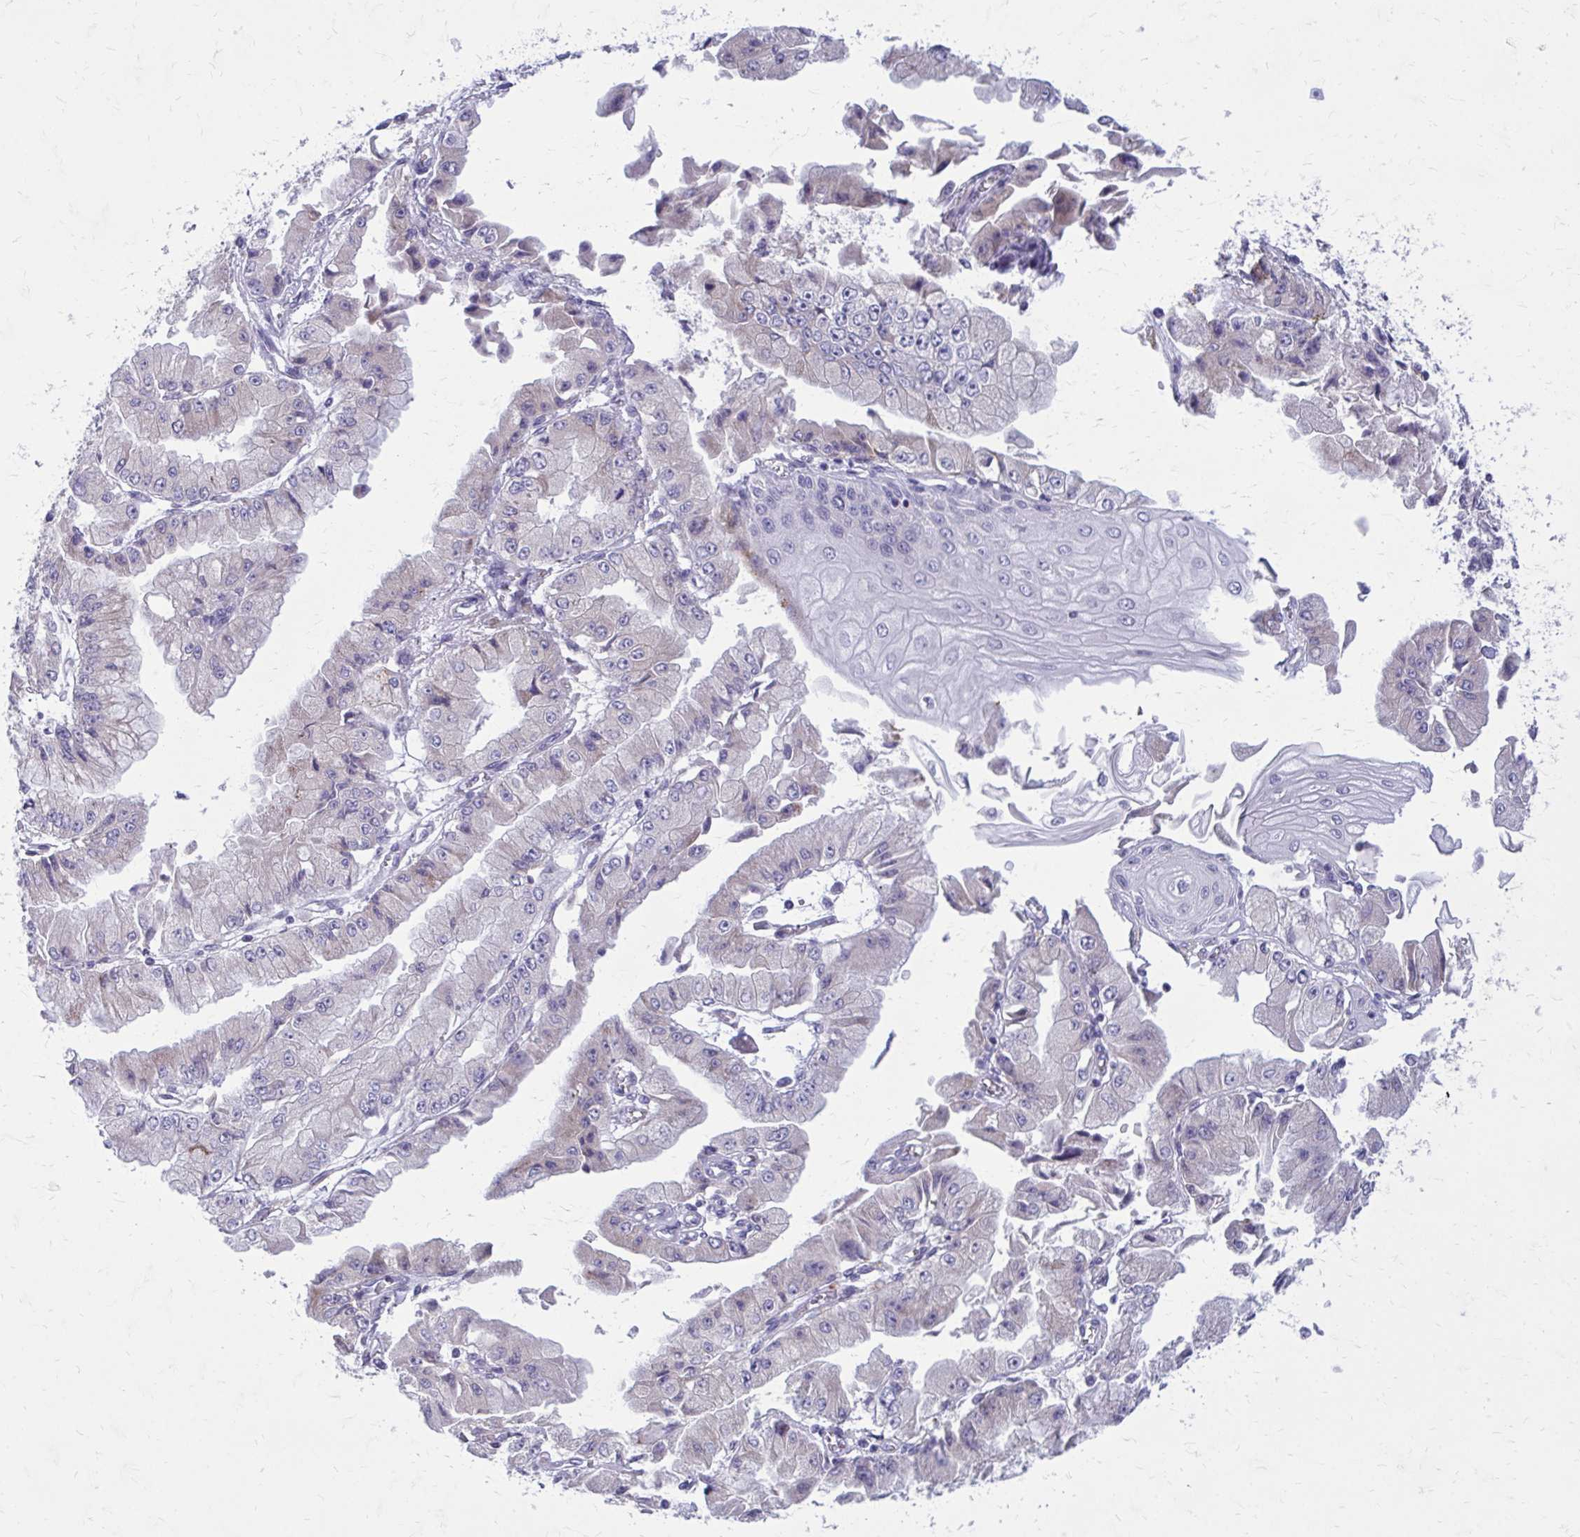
{"staining": {"intensity": "negative", "quantity": "none", "location": "none"}, "tissue": "stomach cancer", "cell_type": "Tumor cells", "image_type": "cancer", "snomed": [{"axis": "morphology", "description": "Adenocarcinoma, NOS"}, {"axis": "topography", "description": "Stomach, upper"}], "caption": "Histopathology image shows no protein positivity in tumor cells of stomach cancer tissue. (DAB immunohistochemistry (IHC) with hematoxylin counter stain).", "gene": "GIGYF2", "patient": {"sex": "female", "age": 74}}